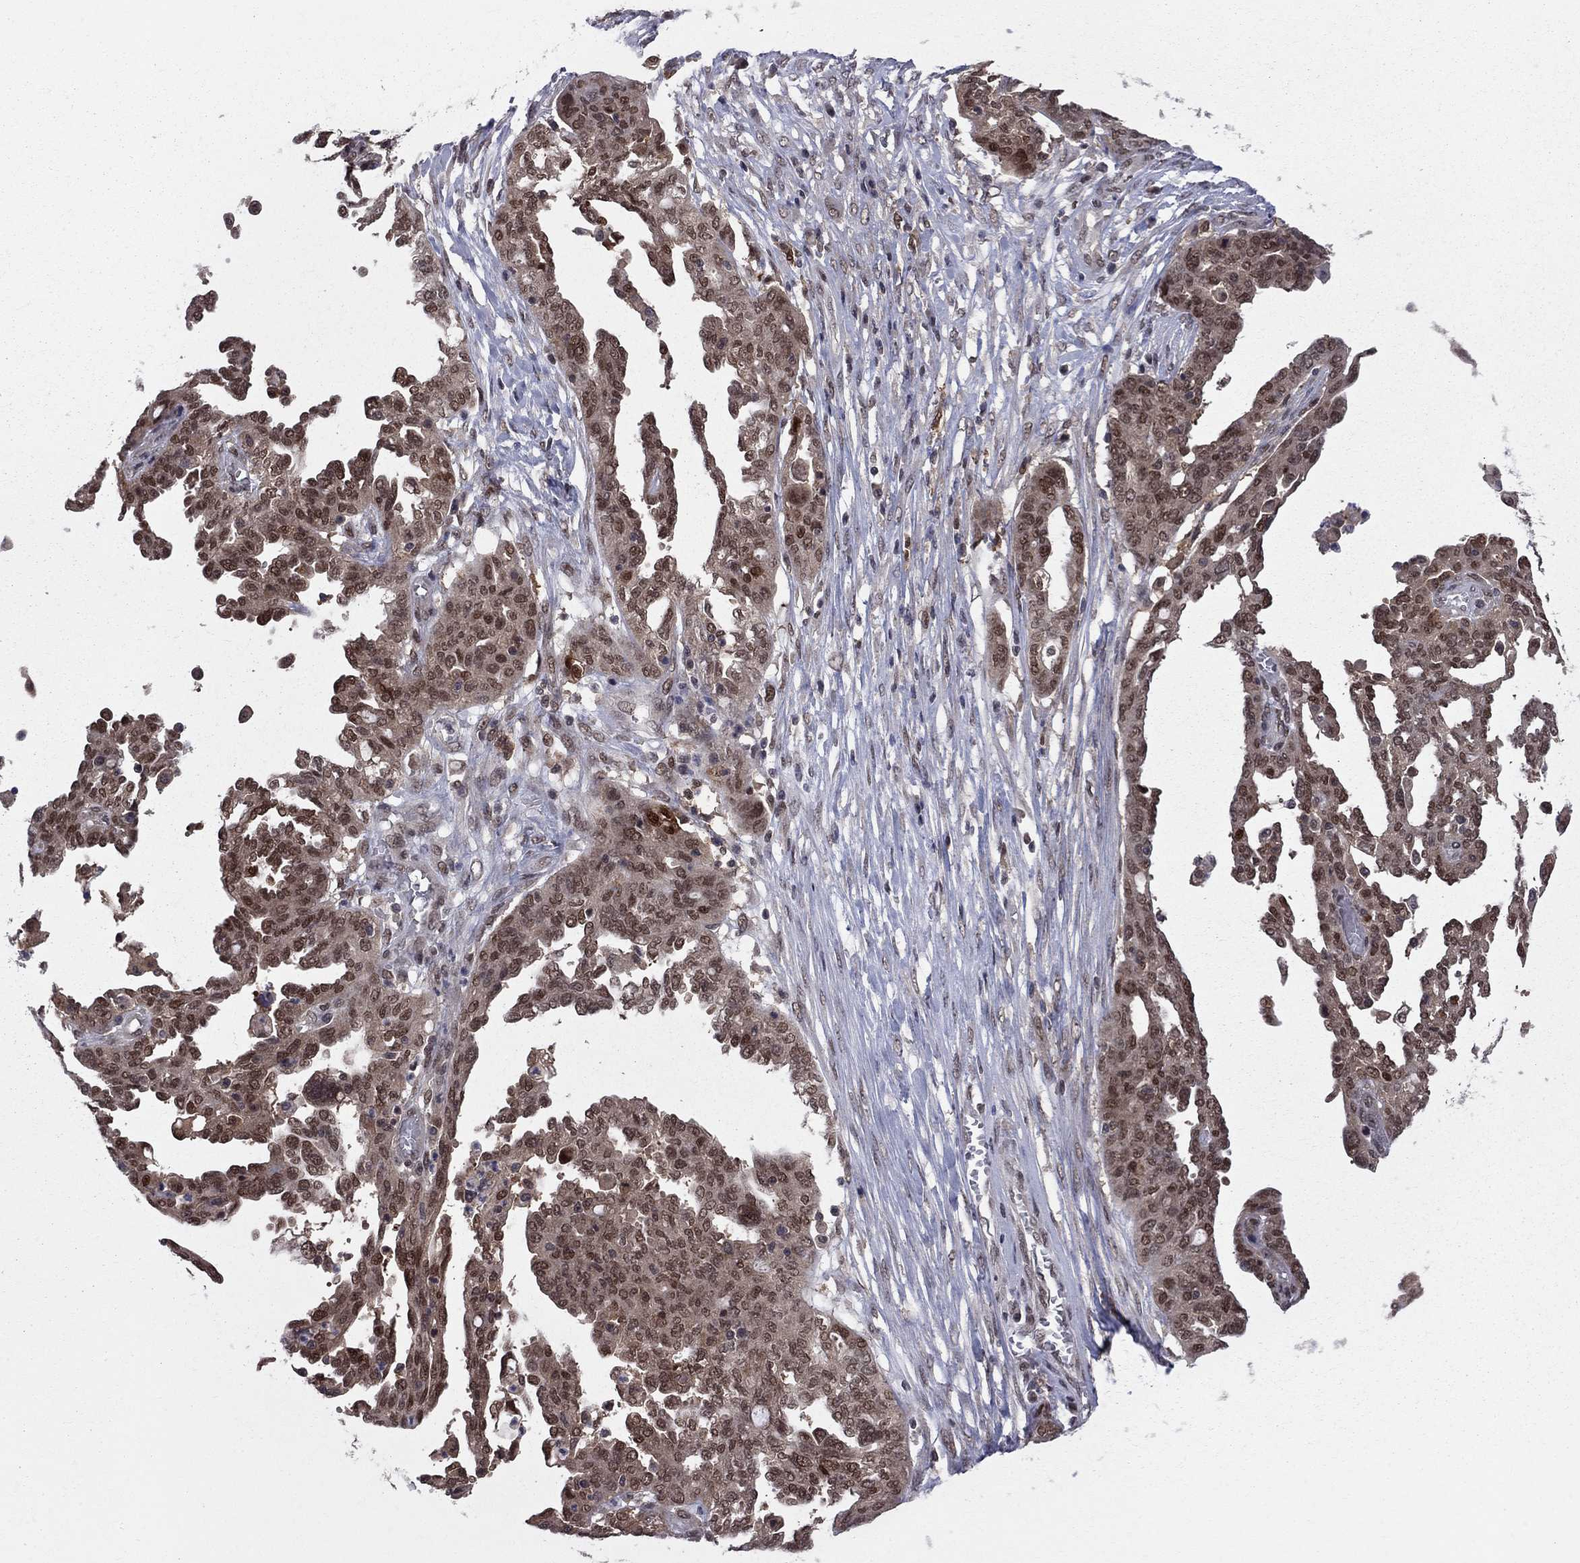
{"staining": {"intensity": "strong", "quantity": "25%-75%", "location": "nuclear"}, "tissue": "ovarian cancer", "cell_type": "Tumor cells", "image_type": "cancer", "snomed": [{"axis": "morphology", "description": "Cystadenocarcinoma, serous, NOS"}, {"axis": "topography", "description": "Ovary"}], "caption": "Ovarian serous cystadenocarcinoma stained for a protein reveals strong nuclear positivity in tumor cells.", "gene": "SAP30L", "patient": {"sex": "female", "age": 67}}